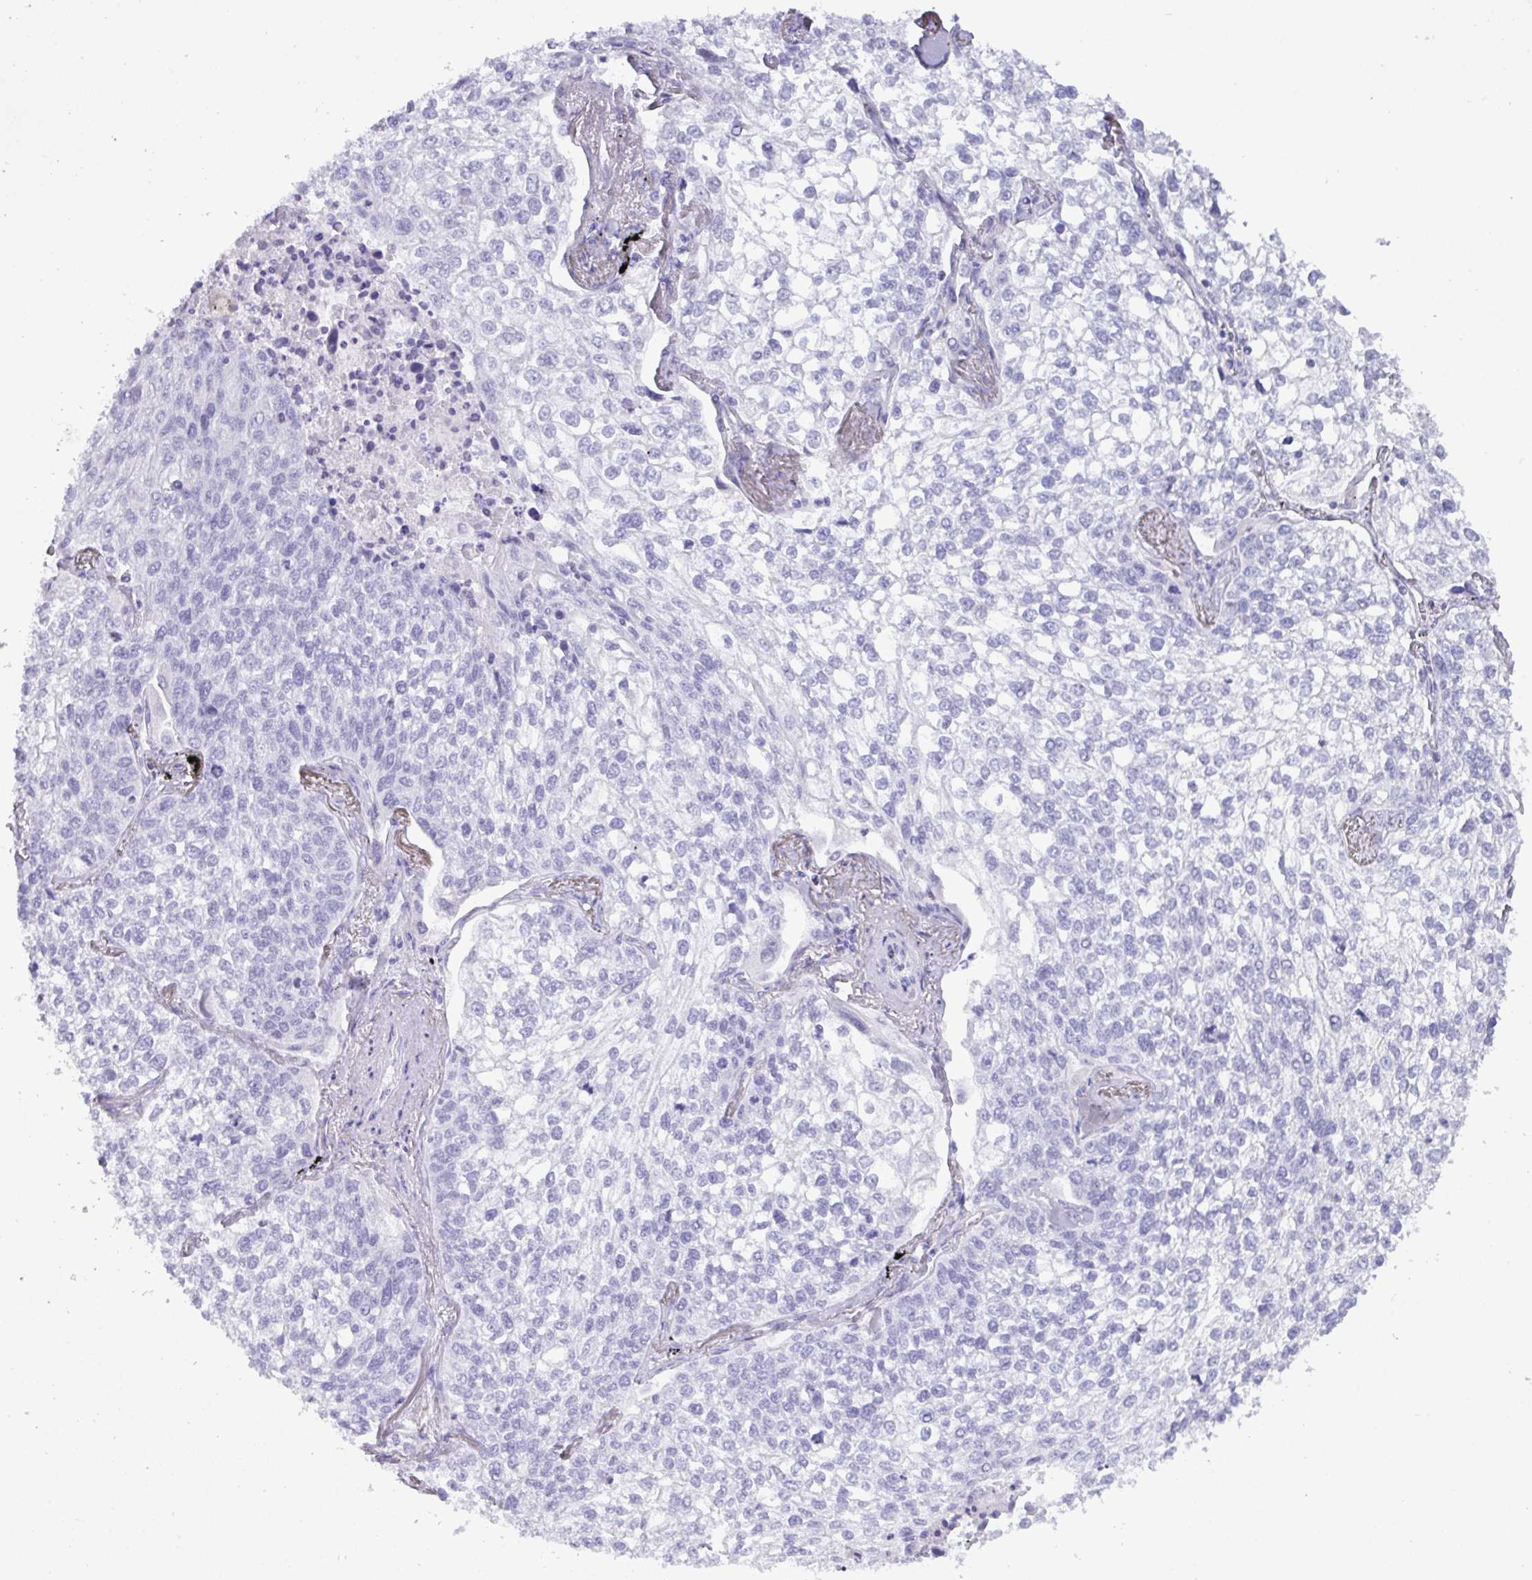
{"staining": {"intensity": "negative", "quantity": "none", "location": "none"}, "tissue": "lung cancer", "cell_type": "Tumor cells", "image_type": "cancer", "snomed": [{"axis": "morphology", "description": "Squamous cell carcinoma, NOS"}, {"axis": "topography", "description": "Lung"}], "caption": "The micrograph reveals no significant staining in tumor cells of lung cancer (squamous cell carcinoma). (DAB (3,3'-diaminobenzidine) immunohistochemistry (IHC) with hematoxylin counter stain).", "gene": "C4orf33", "patient": {"sex": "male", "age": 74}}